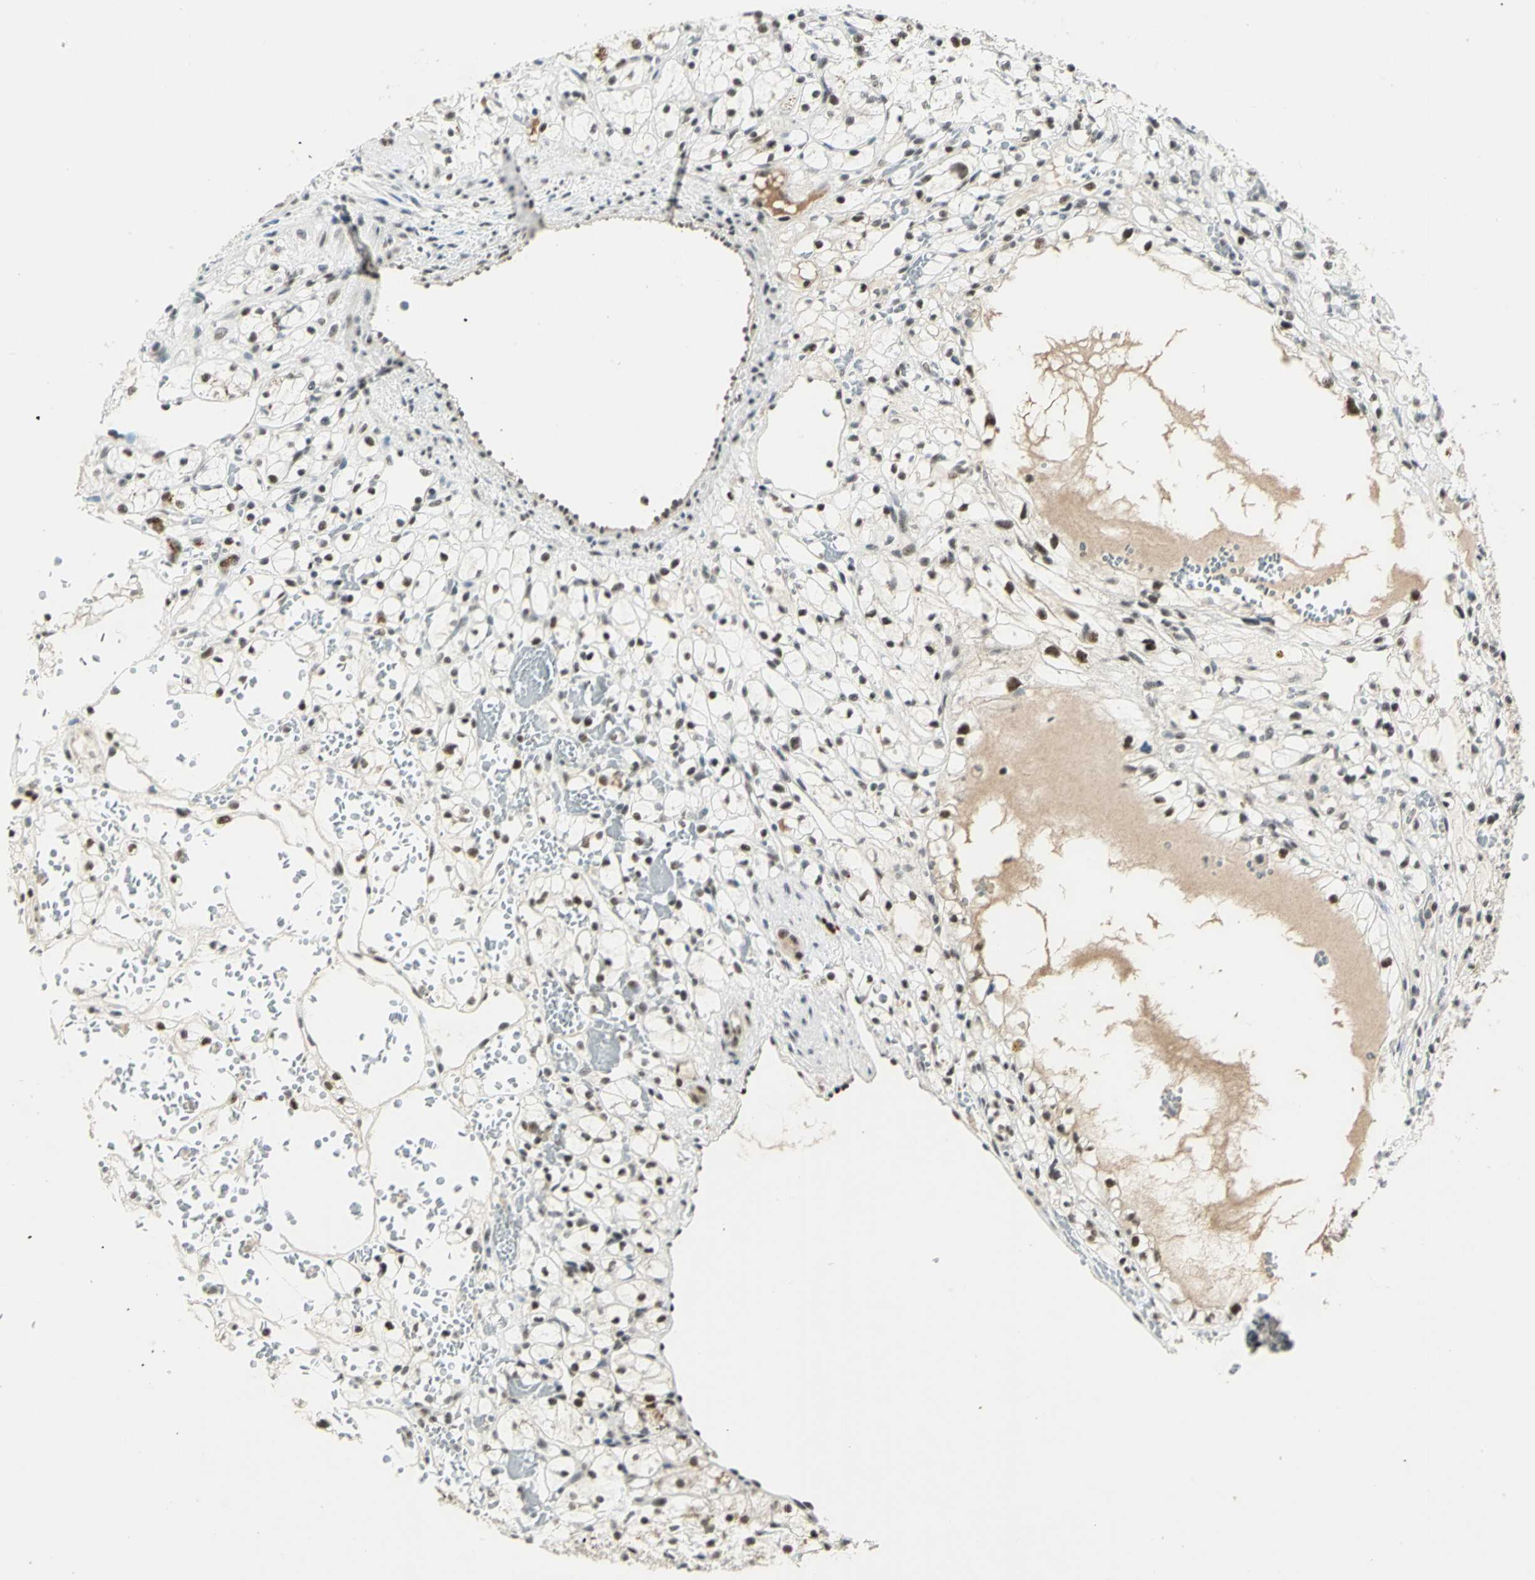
{"staining": {"intensity": "strong", "quantity": ">75%", "location": "nuclear"}, "tissue": "renal cancer", "cell_type": "Tumor cells", "image_type": "cancer", "snomed": [{"axis": "morphology", "description": "Adenocarcinoma, NOS"}, {"axis": "topography", "description": "Kidney"}], "caption": "Renal adenocarcinoma tissue shows strong nuclear staining in approximately >75% of tumor cells Using DAB (brown) and hematoxylin (blue) stains, captured at high magnification using brightfield microscopy.", "gene": "CCNT1", "patient": {"sex": "female", "age": 60}}